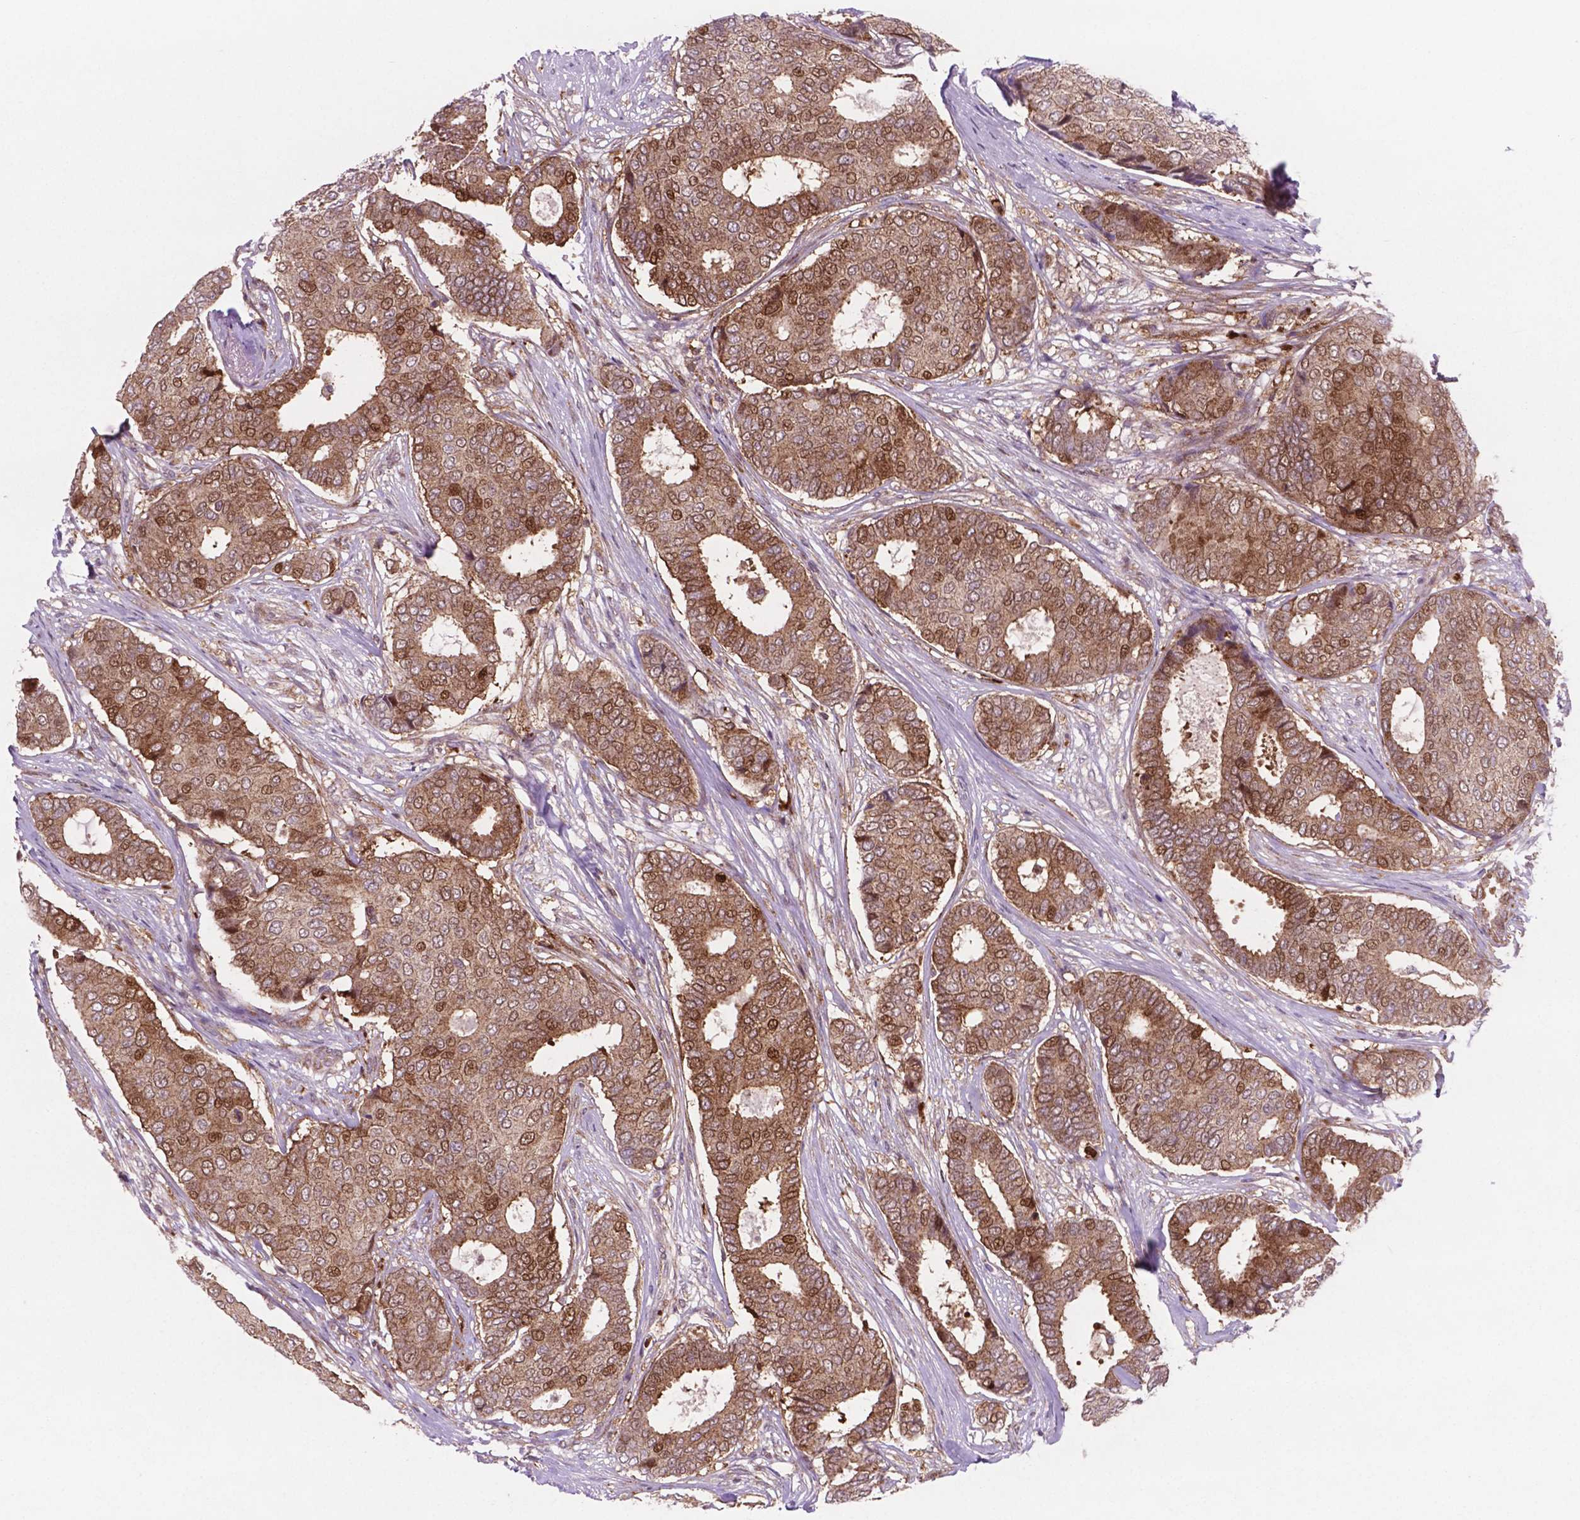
{"staining": {"intensity": "moderate", "quantity": ">75%", "location": "cytoplasmic/membranous,nuclear"}, "tissue": "breast cancer", "cell_type": "Tumor cells", "image_type": "cancer", "snomed": [{"axis": "morphology", "description": "Duct carcinoma"}, {"axis": "topography", "description": "Breast"}], "caption": "Immunohistochemistry staining of breast cancer, which shows medium levels of moderate cytoplasmic/membranous and nuclear positivity in approximately >75% of tumor cells indicating moderate cytoplasmic/membranous and nuclear protein positivity. The staining was performed using DAB (brown) for protein detection and nuclei were counterstained in hematoxylin (blue).", "gene": "LDHA", "patient": {"sex": "female", "age": 75}}